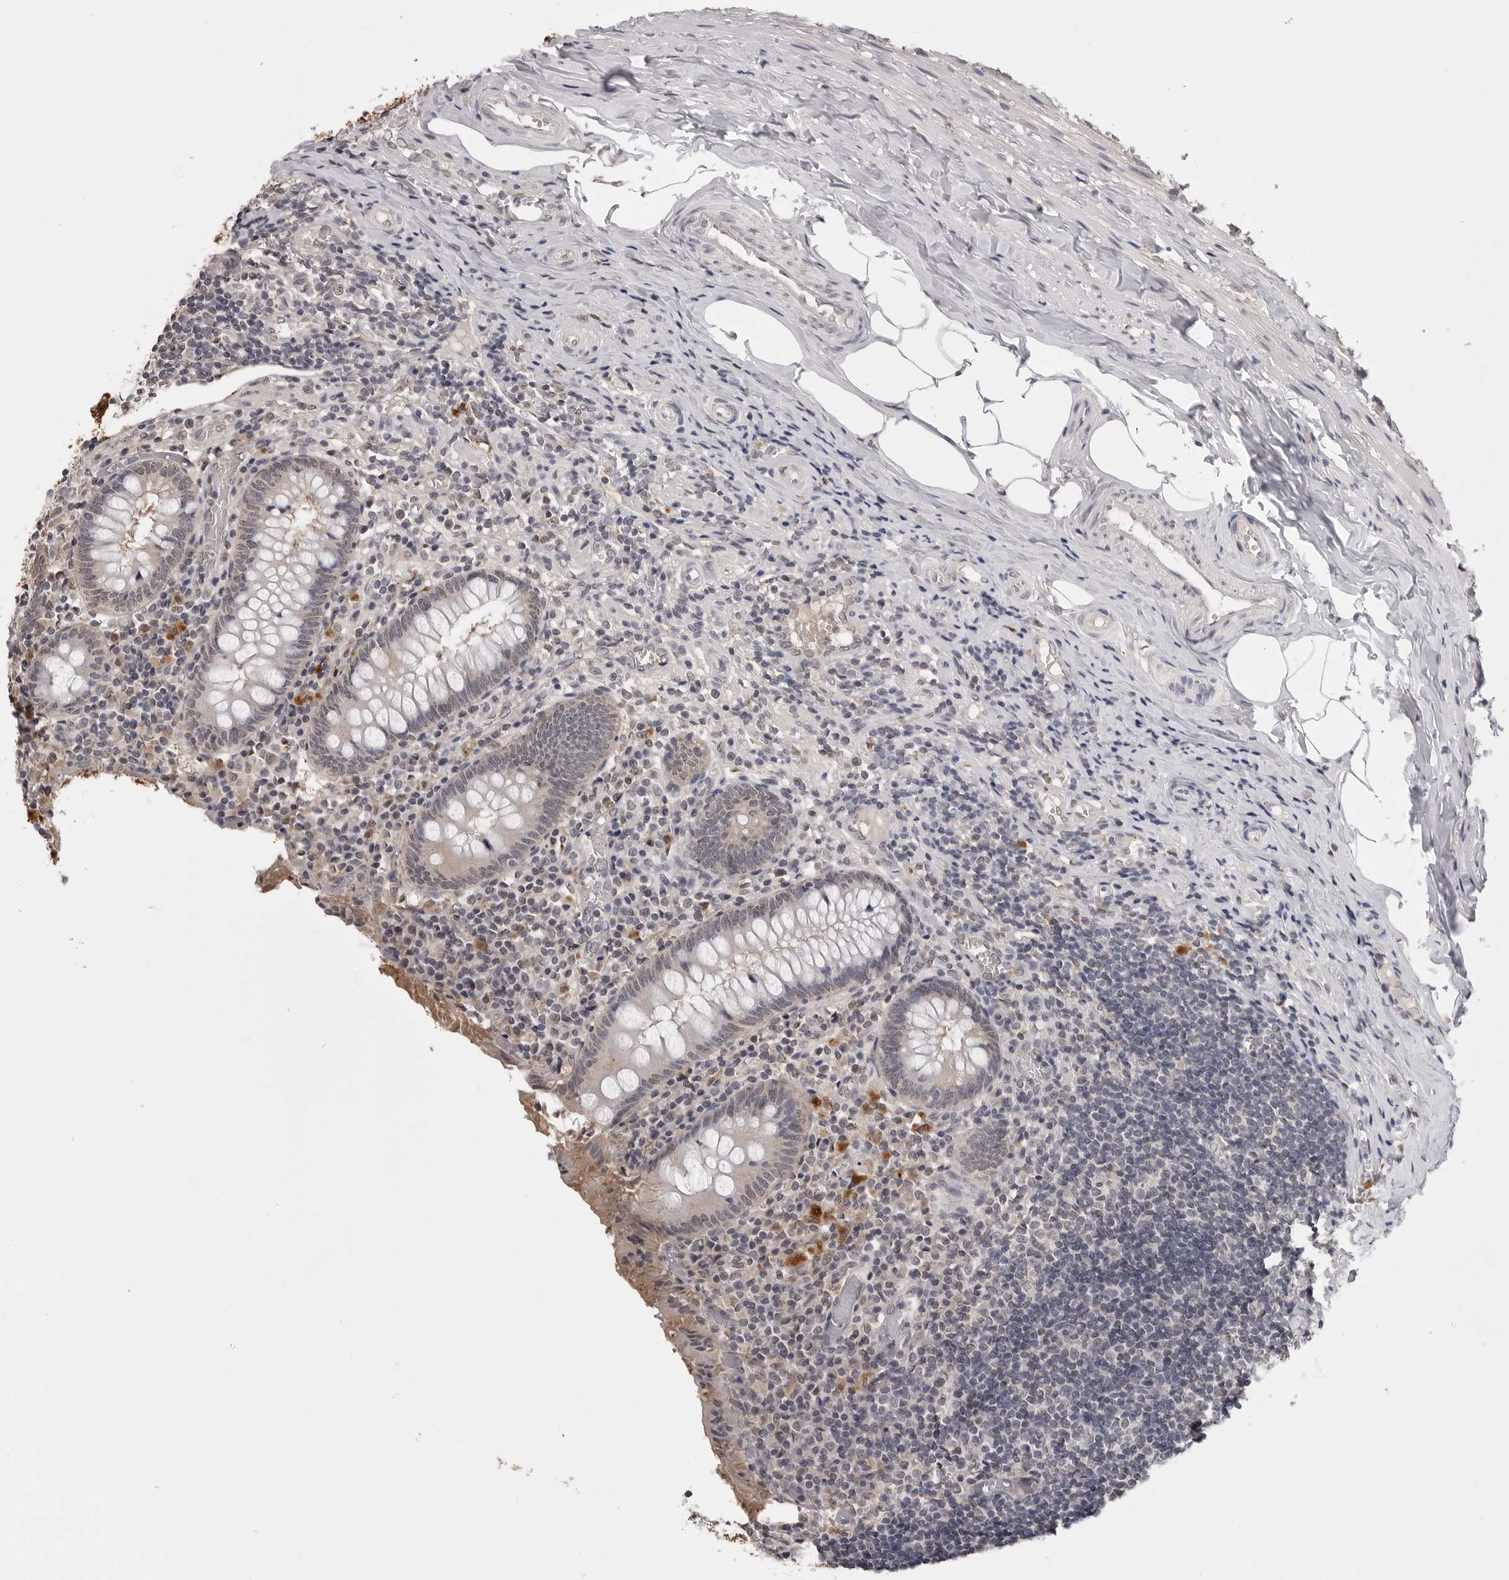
{"staining": {"intensity": "weak", "quantity": "<25%", "location": "cytoplasmic/membranous"}, "tissue": "appendix", "cell_type": "Glandular cells", "image_type": "normal", "snomed": [{"axis": "morphology", "description": "Normal tissue, NOS"}, {"axis": "topography", "description": "Appendix"}], "caption": "IHC micrograph of normal human appendix stained for a protein (brown), which shows no positivity in glandular cells. (Stains: DAB immunohistochemistry with hematoxylin counter stain, Microscopy: brightfield microscopy at high magnification).", "gene": "CDK20", "patient": {"sex": "female", "age": 17}}